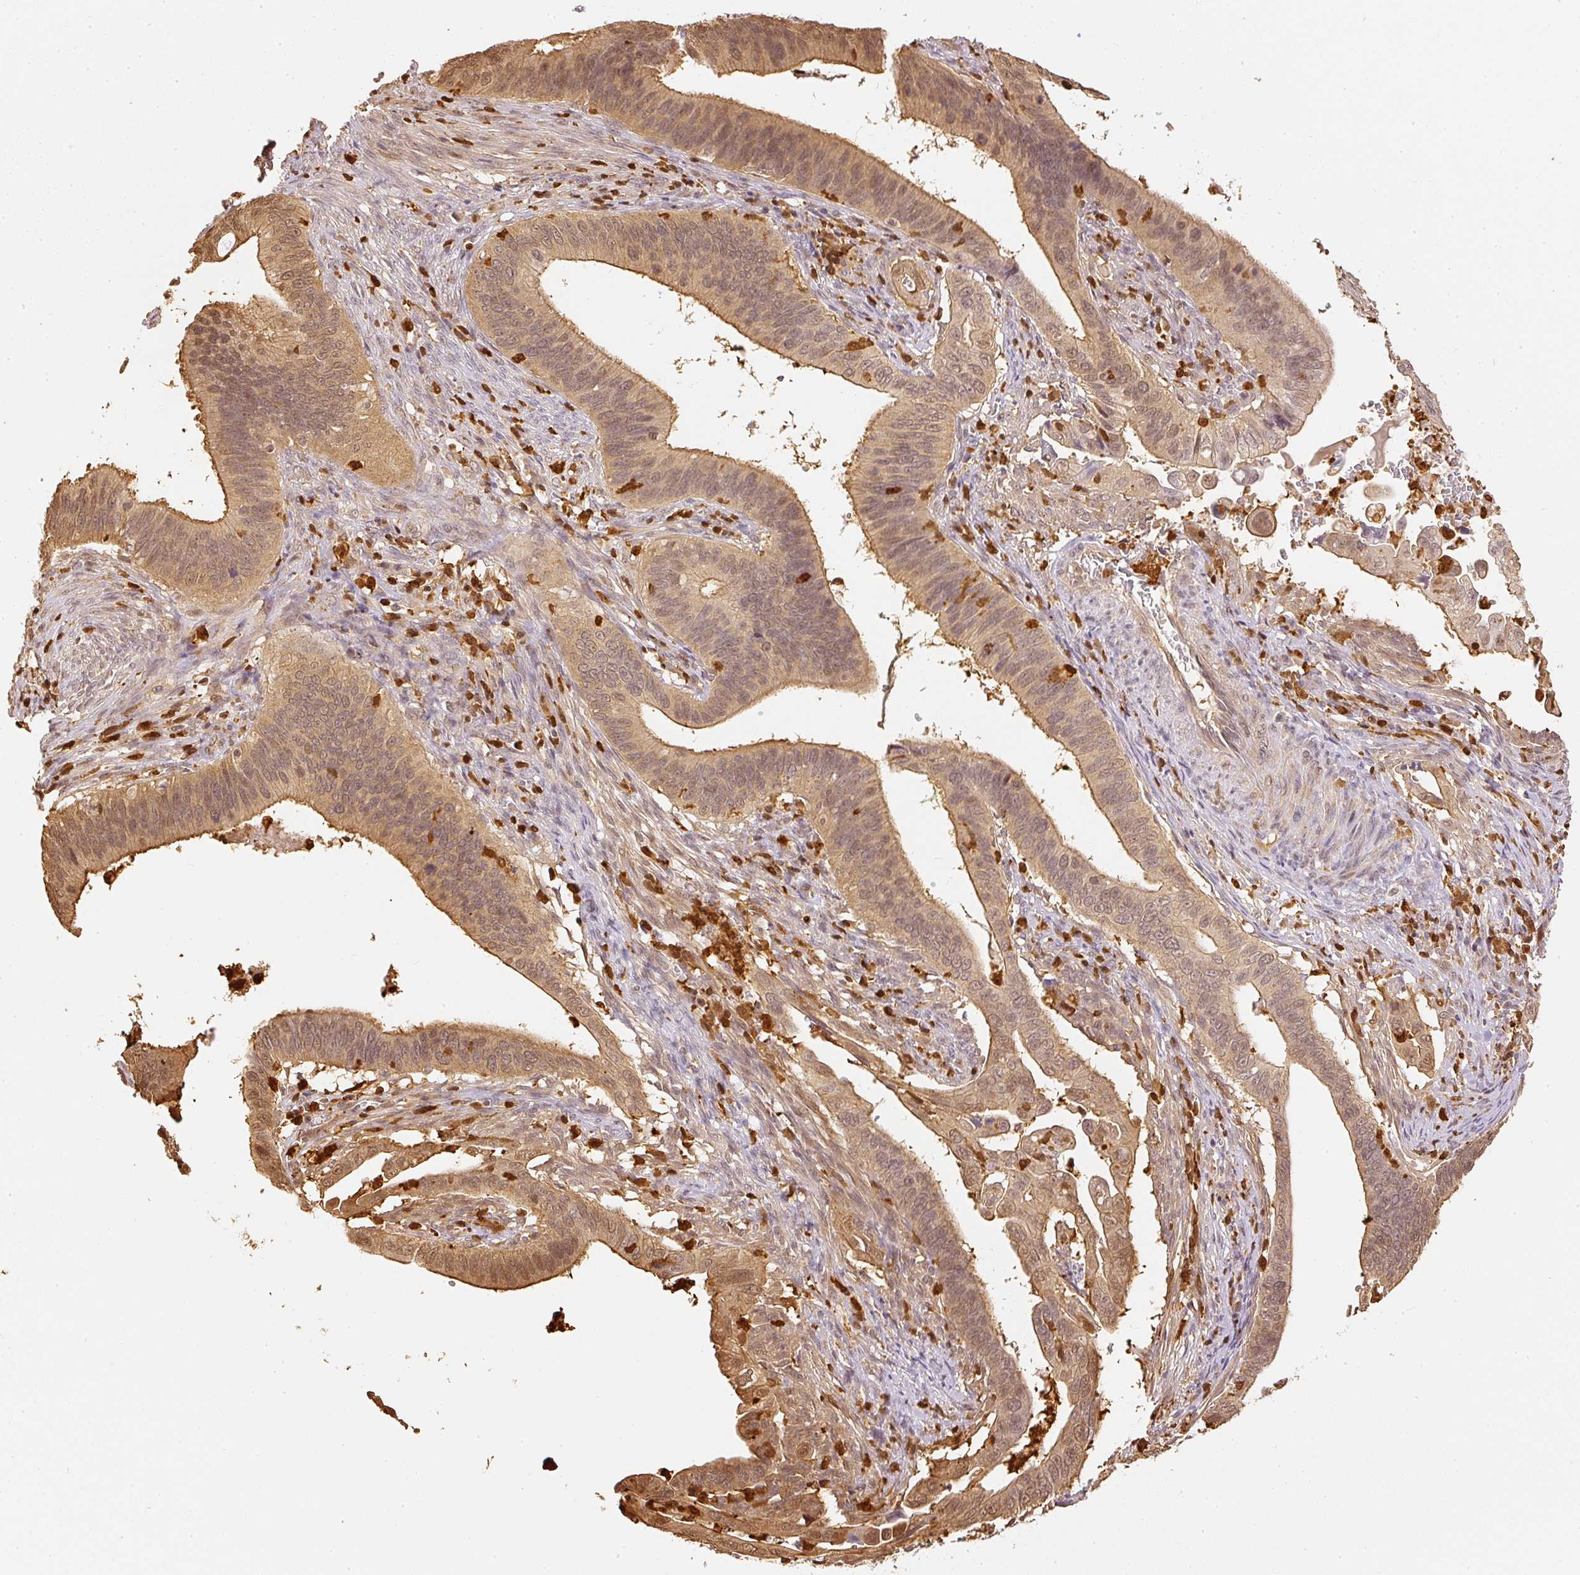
{"staining": {"intensity": "moderate", "quantity": ">75%", "location": "cytoplasmic/membranous,nuclear"}, "tissue": "cervical cancer", "cell_type": "Tumor cells", "image_type": "cancer", "snomed": [{"axis": "morphology", "description": "Adenocarcinoma, NOS"}, {"axis": "topography", "description": "Cervix"}], "caption": "Immunohistochemistry (IHC) of human cervical cancer shows medium levels of moderate cytoplasmic/membranous and nuclear expression in approximately >75% of tumor cells. (brown staining indicates protein expression, while blue staining denotes nuclei).", "gene": "PFN1", "patient": {"sex": "female", "age": 42}}